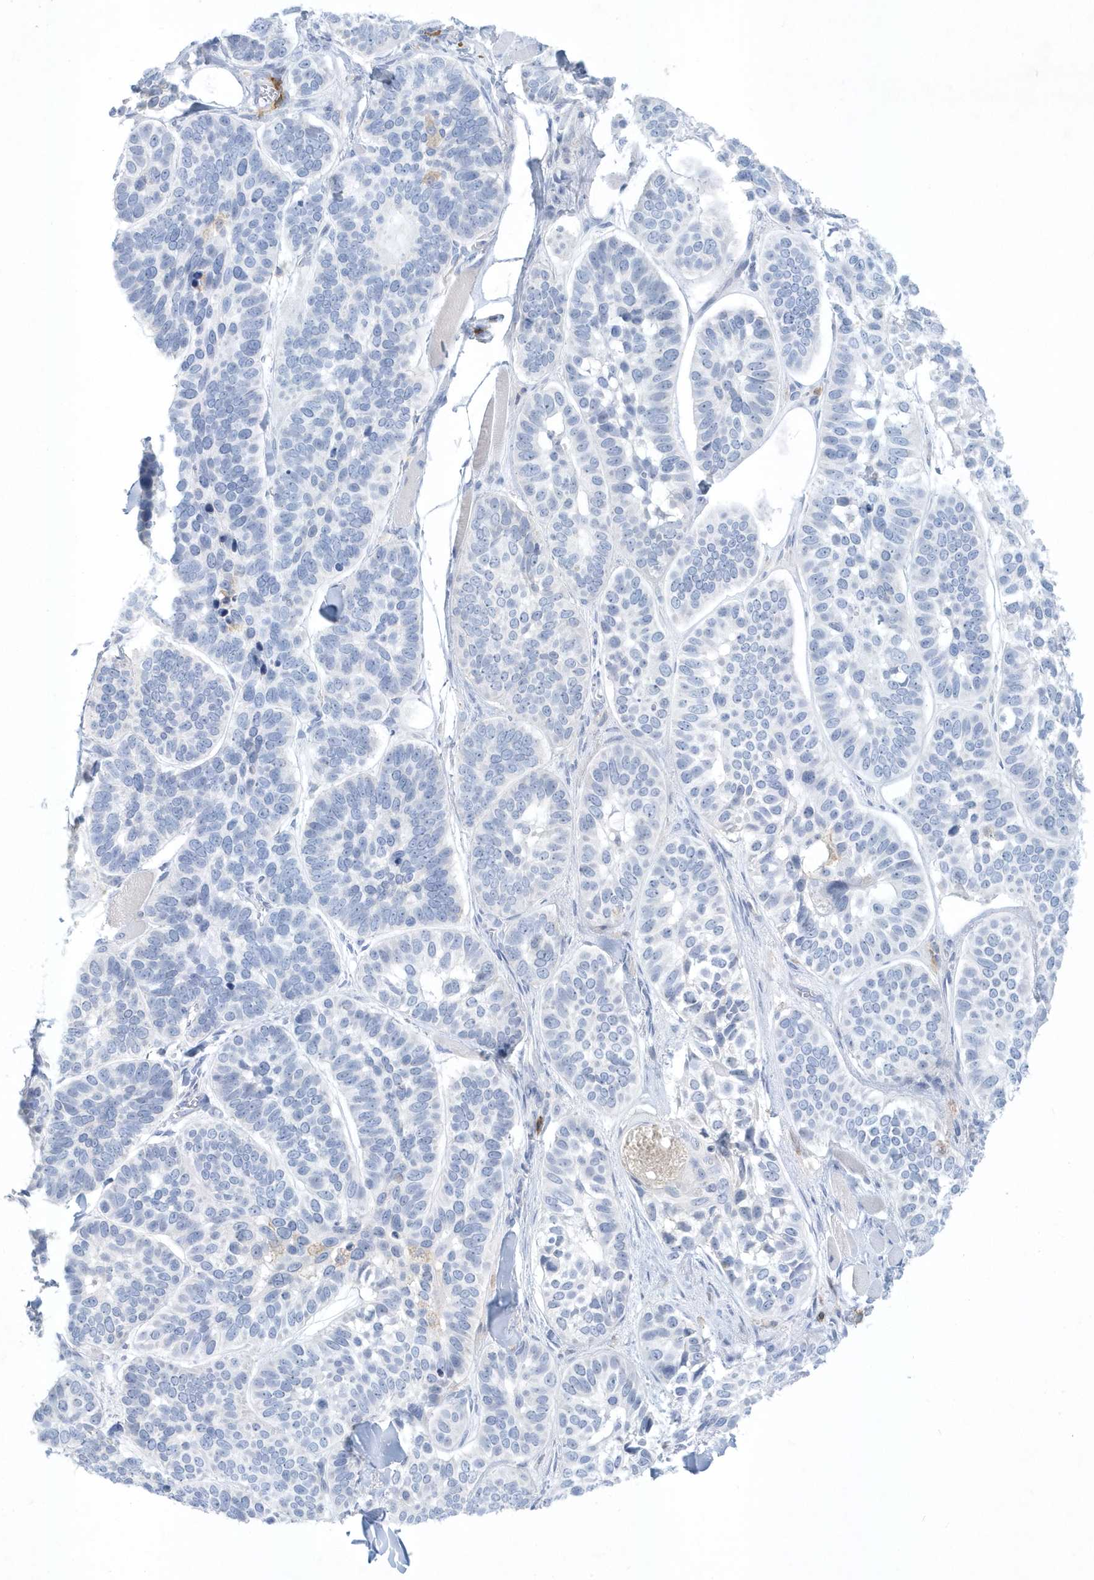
{"staining": {"intensity": "negative", "quantity": "none", "location": "none"}, "tissue": "skin cancer", "cell_type": "Tumor cells", "image_type": "cancer", "snomed": [{"axis": "morphology", "description": "Basal cell carcinoma"}, {"axis": "topography", "description": "Skin"}], "caption": "Immunohistochemistry (IHC) image of basal cell carcinoma (skin) stained for a protein (brown), which demonstrates no expression in tumor cells.", "gene": "PSD4", "patient": {"sex": "male", "age": 62}}